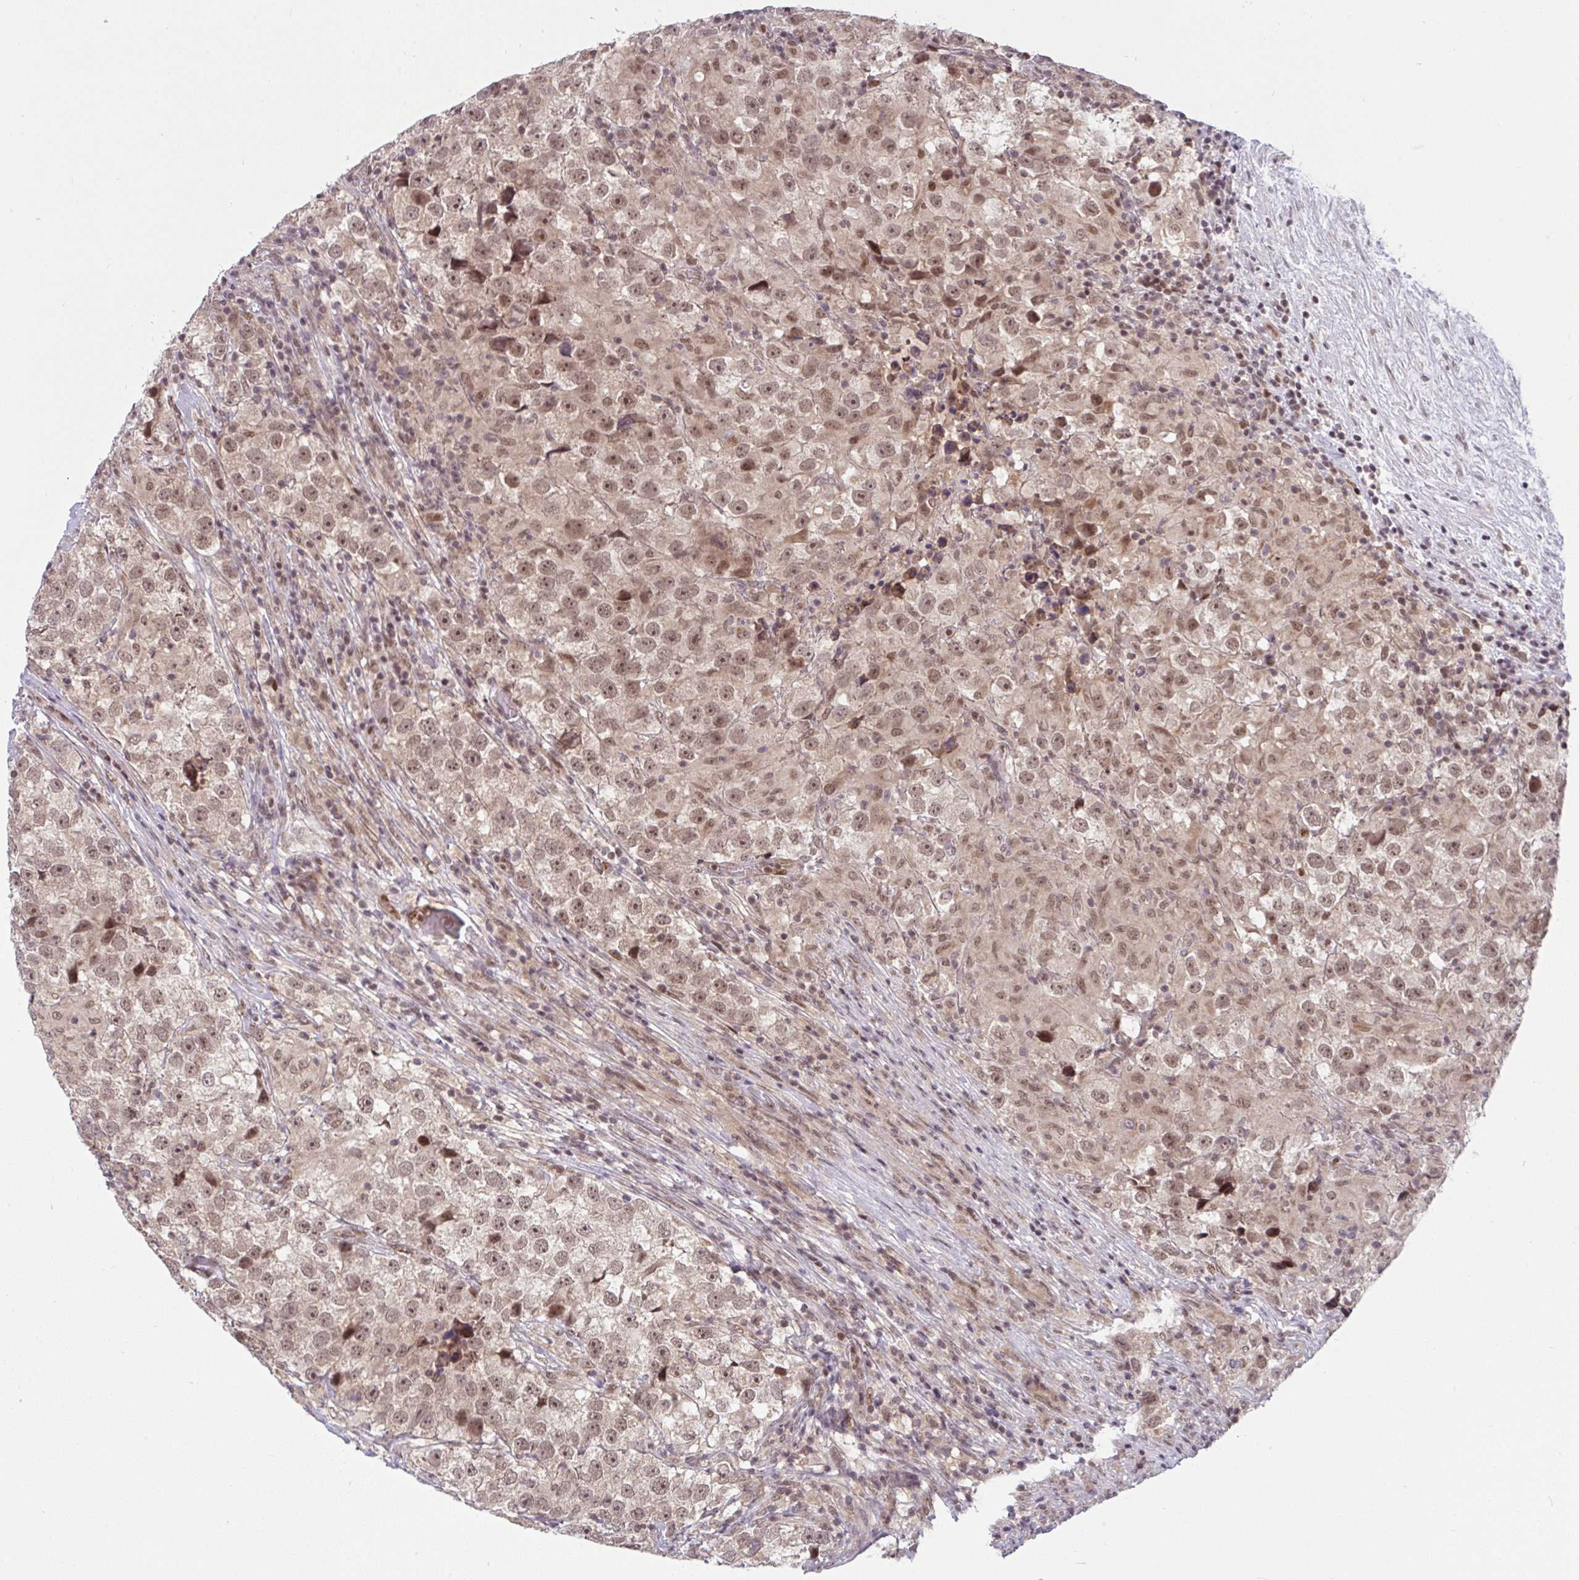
{"staining": {"intensity": "moderate", "quantity": ">75%", "location": "cytoplasmic/membranous,nuclear"}, "tissue": "testis cancer", "cell_type": "Tumor cells", "image_type": "cancer", "snomed": [{"axis": "morphology", "description": "Seminoma, NOS"}, {"axis": "topography", "description": "Testis"}], "caption": "Immunohistochemistry photomicrograph of neoplastic tissue: human testis cancer stained using immunohistochemistry exhibits medium levels of moderate protein expression localized specifically in the cytoplasmic/membranous and nuclear of tumor cells, appearing as a cytoplasmic/membranous and nuclear brown color.", "gene": "KLF2", "patient": {"sex": "male", "age": 46}}